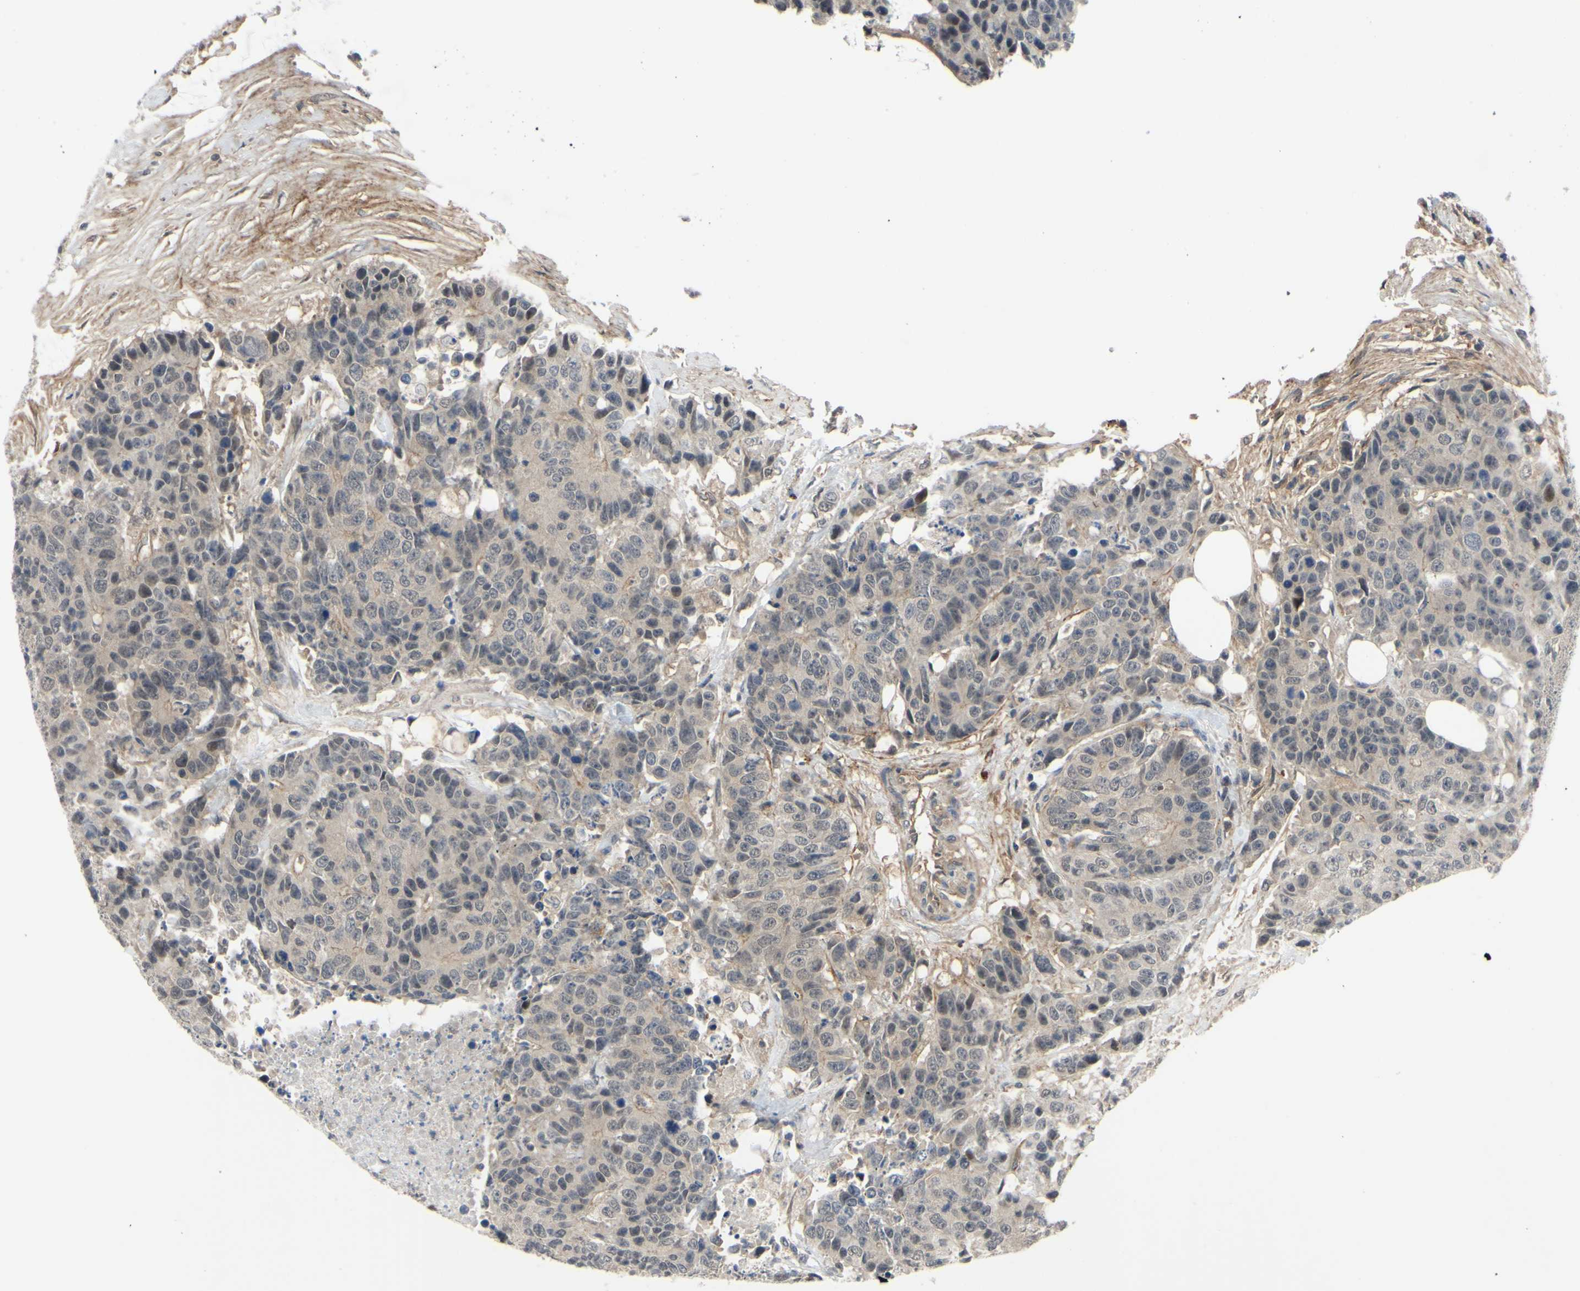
{"staining": {"intensity": "weak", "quantity": ">75%", "location": "cytoplasmic/membranous"}, "tissue": "colorectal cancer", "cell_type": "Tumor cells", "image_type": "cancer", "snomed": [{"axis": "morphology", "description": "Adenocarcinoma, NOS"}, {"axis": "topography", "description": "Colon"}], "caption": "Colorectal cancer stained for a protein shows weak cytoplasmic/membranous positivity in tumor cells.", "gene": "COMMD9", "patient": {"sex": "female", "age": 86}}